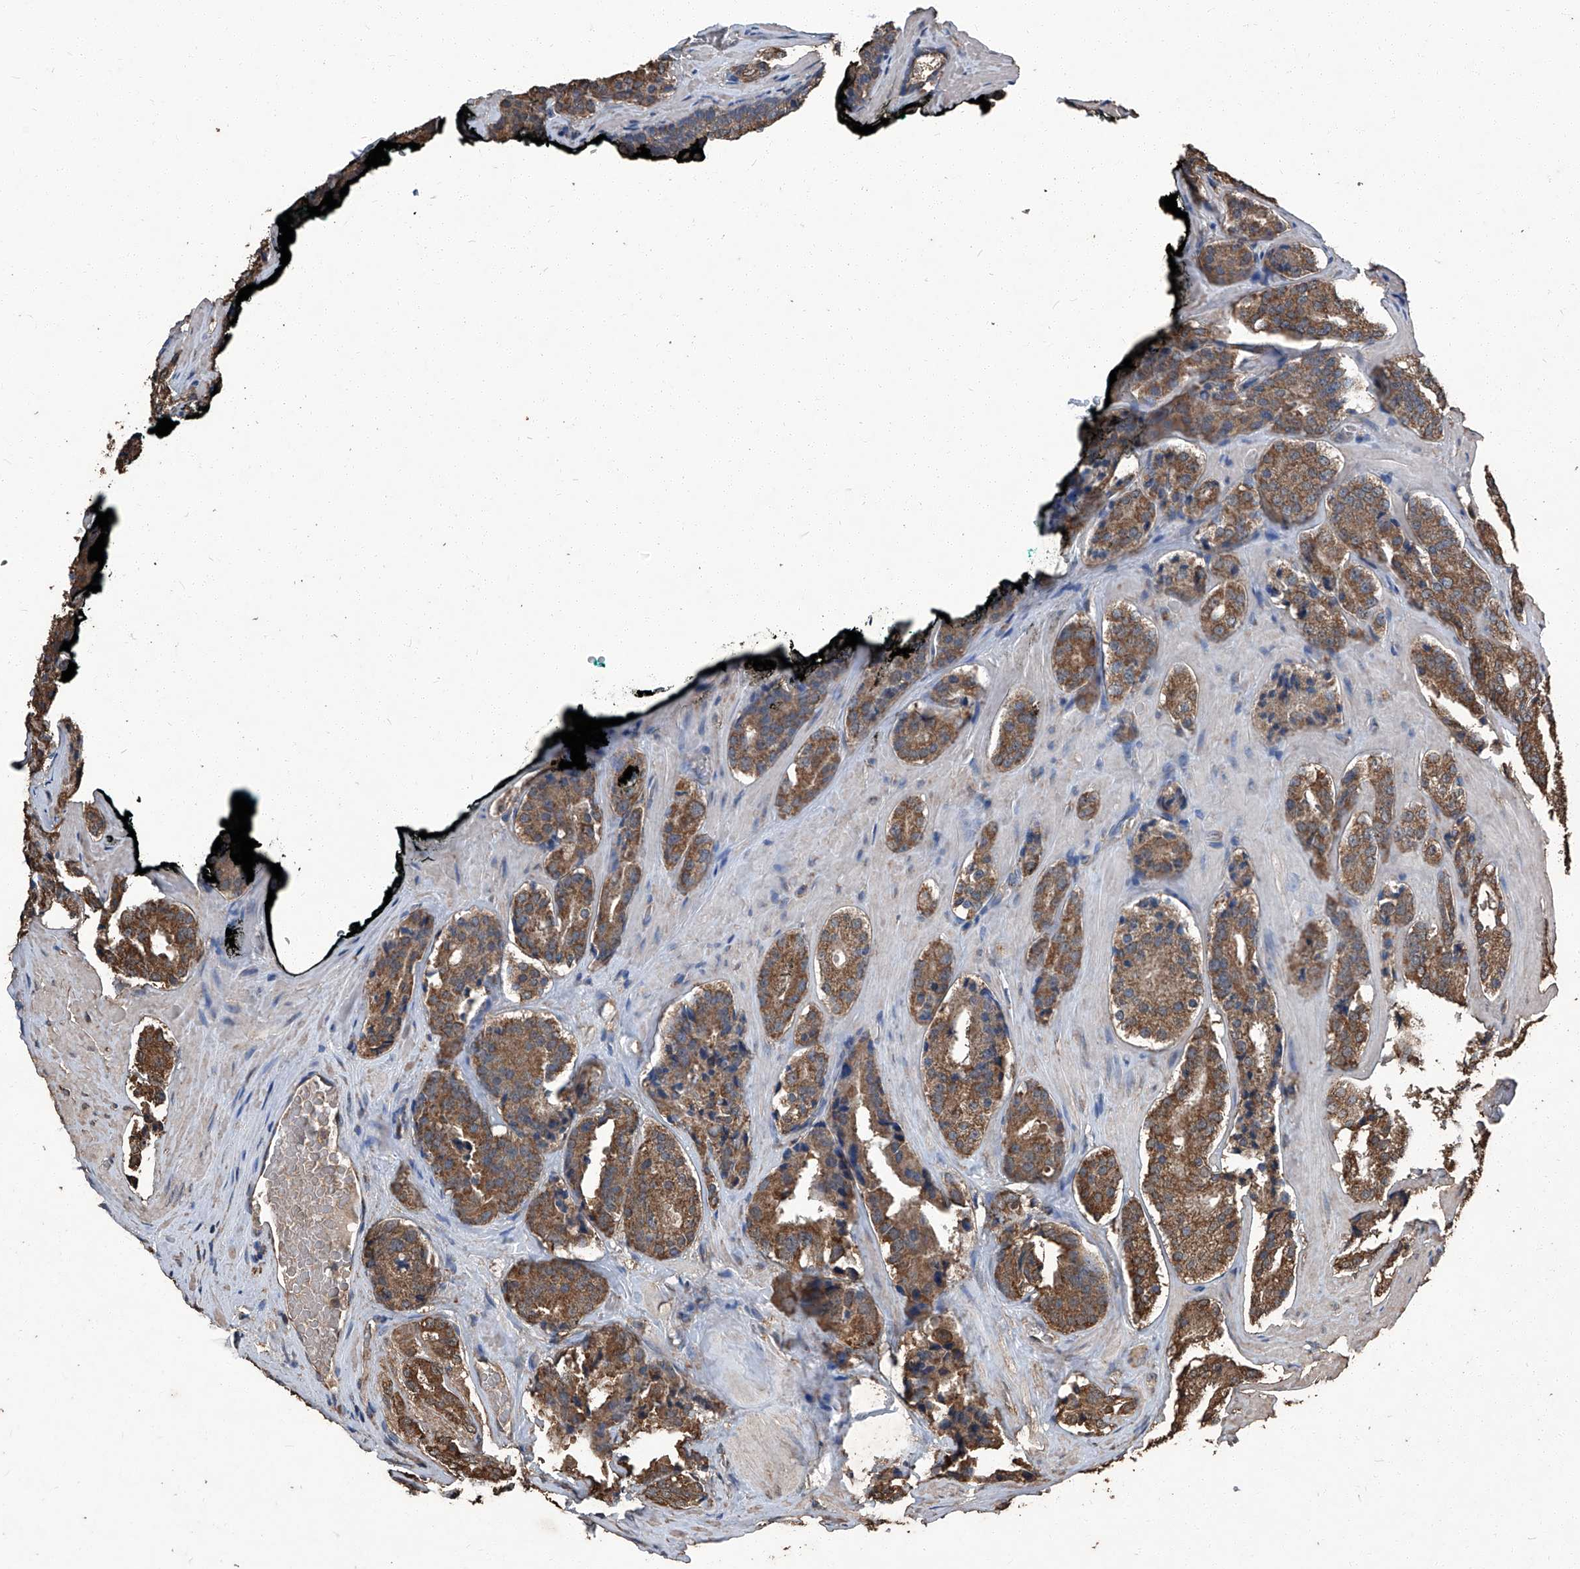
{"staining": {"intensity": "strong", "quantity": ">75%", "location": "cytoplasmic/membranous"}, "tissue": "prostate cancer", "cell_type": "Tumor cells", "image_type": "cancer", "snomed": [{"axis": "morphology", "description": "Adenocarcinoma, High grade"}, {"axis": "topography", "description": "Prostate"}], "caption": "DAB immunohistochemical staining of human prostate cancer exhibits strong cytoplasmic/membranous protein expression in approximately >75% of tumor cells. Nuclei are stained in blue.", "gene": "STARD7", "patient": {"sex": "male", "age": 60}}